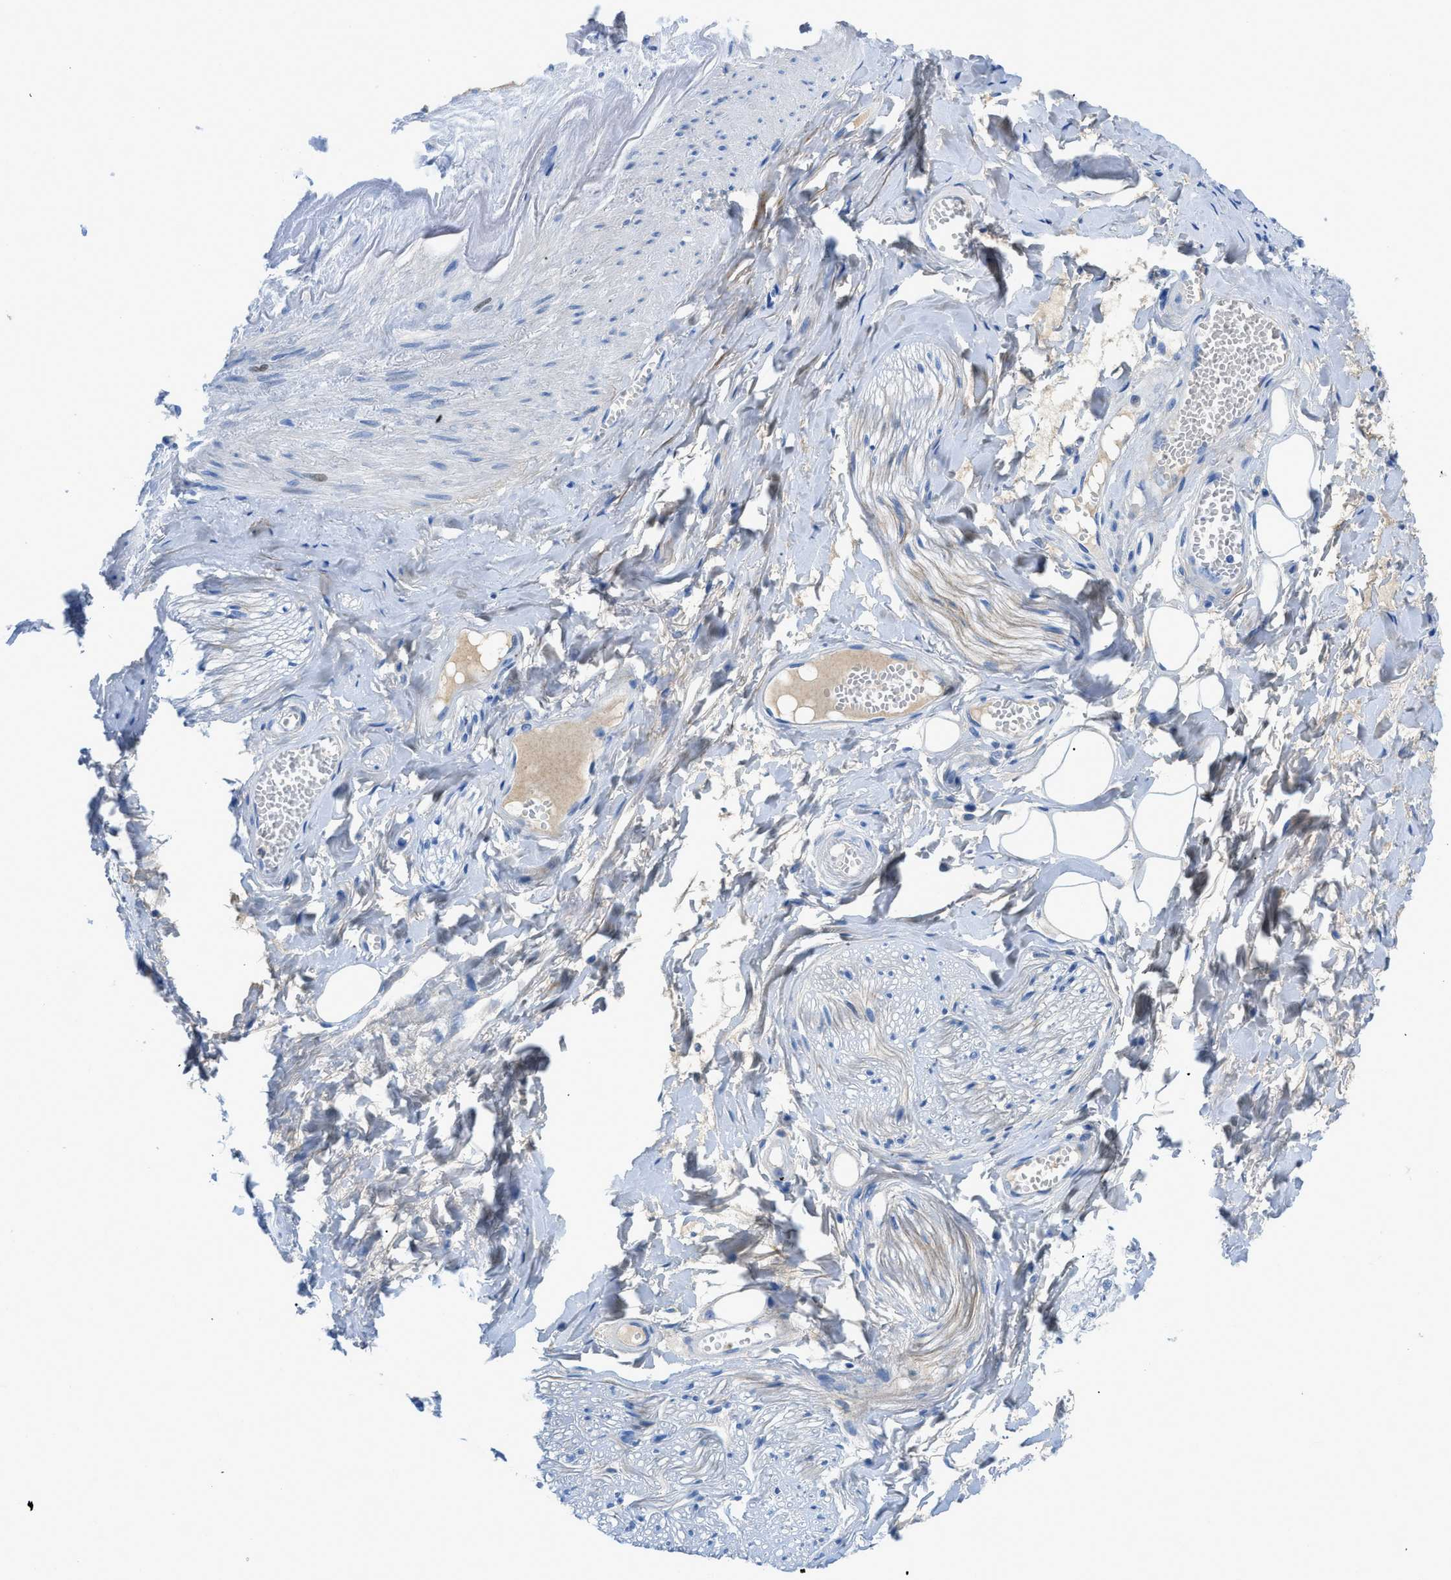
{"staining": {"intensity": "negative", "quantity": "none", "location": "none"}, "tissue": "adipose tissue", "cell_type": "Adipocytes", "image_type": "normal", "snomed": [{"axis": "morphology", "description": "Normal tissue, NOS"}, {"axis": "morphology", "description": "Inflammation, NOS"}, {"axis": "topography", "description": "Salivary gland"}, {"axis": "topography", "description": "Peripheral nerve tissue"}], "caption": "DAB immunohistochemical staining of normal adipose tissue reveals no significant staining in adipocytes.", "gene": "COL3A1", "patient": {"sex": "female", "age": 75}}